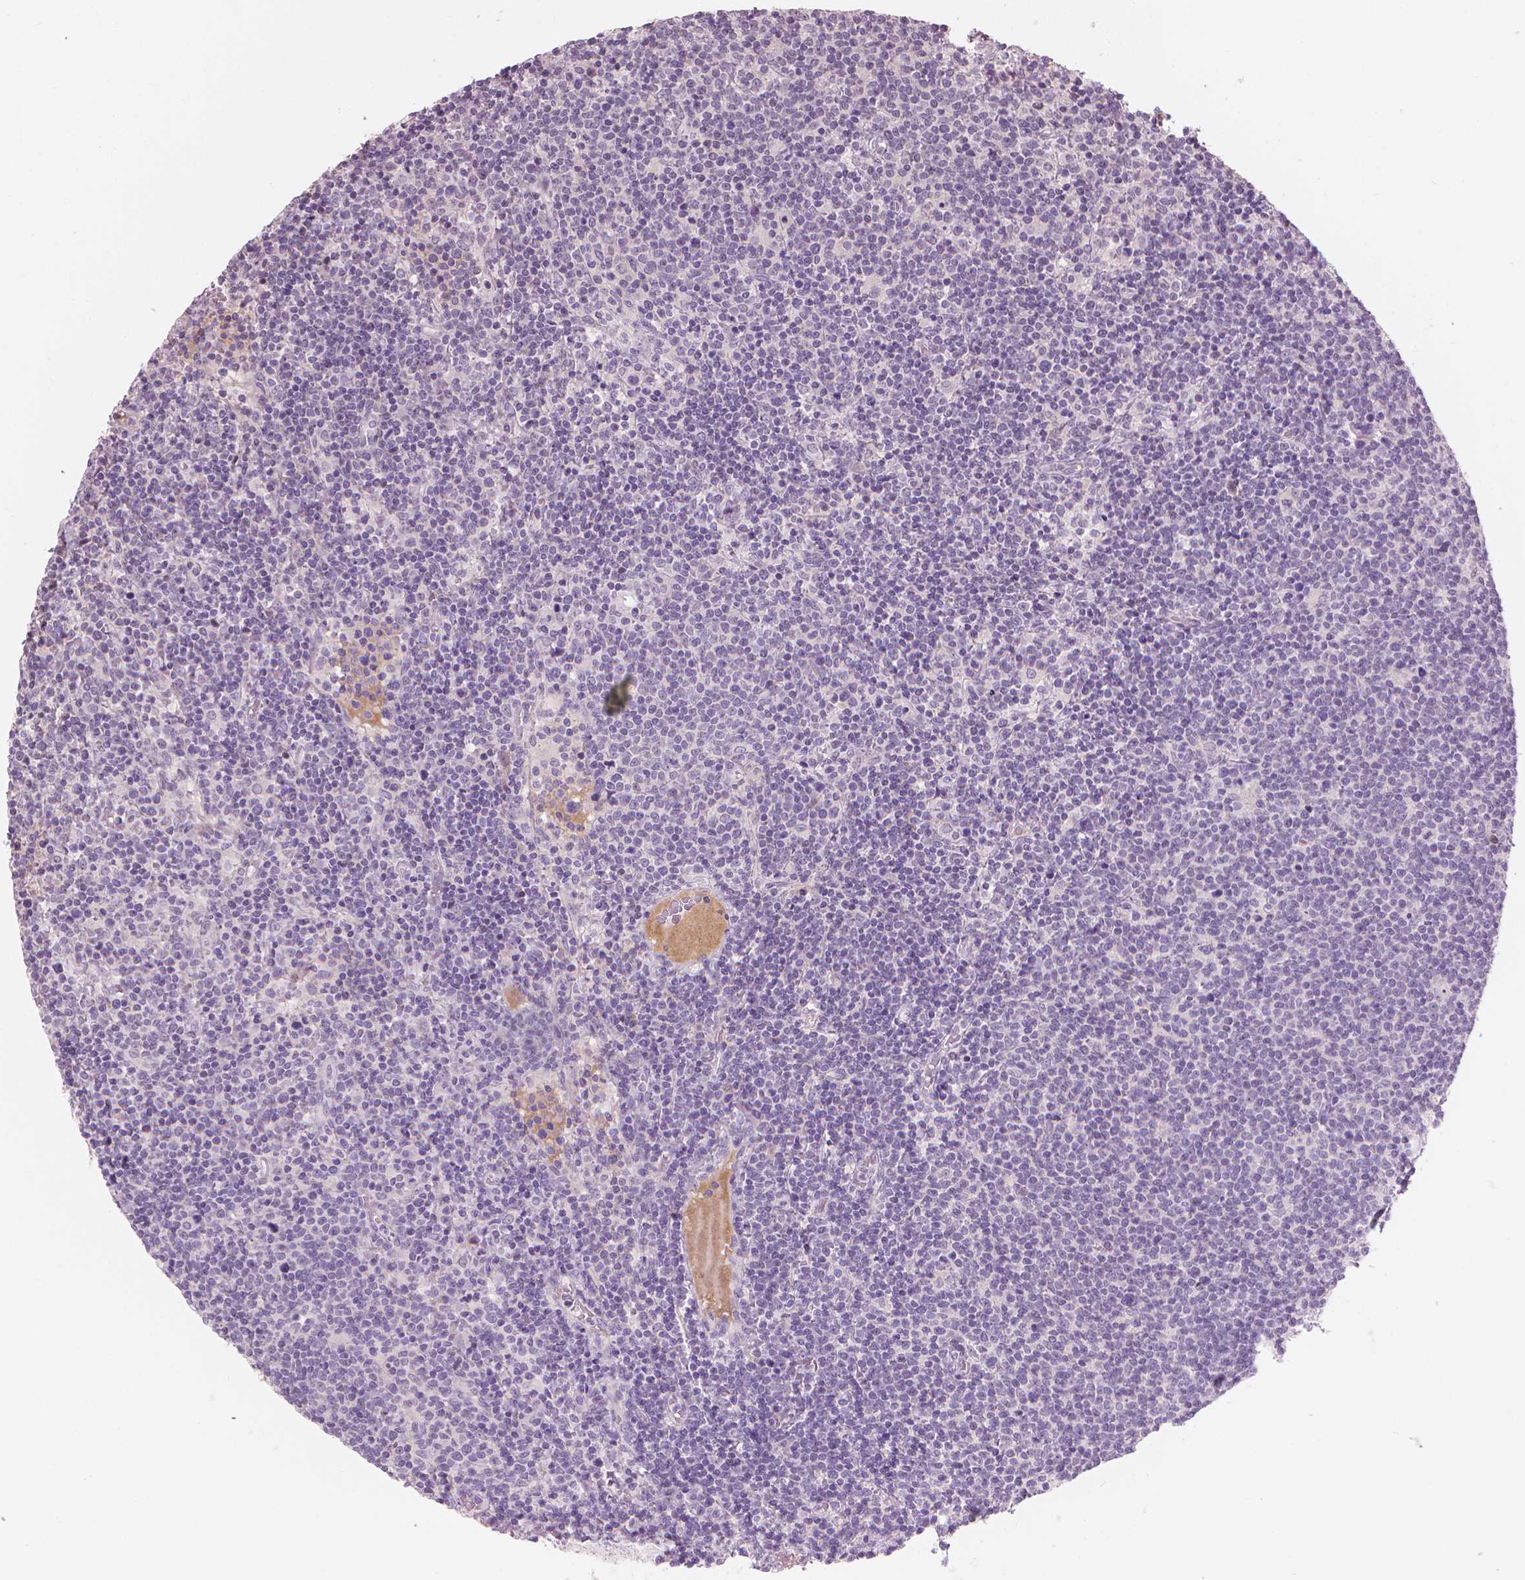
{"staining": {"intensity": "negative", "quantity": "none", "location": "none"}, "tissue": "lymphoma", "cell_type": "Tumor cells", "image_type": "cancer", "snomed": [{"axis": "morphology", "description": "Malignant lymphoma, non-Hodgkin's type, High grade"}, {"axis": "topography", "description": "Lymph node"}], "caption": "An immunohistochemistry (IHC) image of lymphoma is shown. There is no staining in tumor cells of lymphoma.", "gene": "SAXO2", "patient": {"sex": "male", "age": 61}}